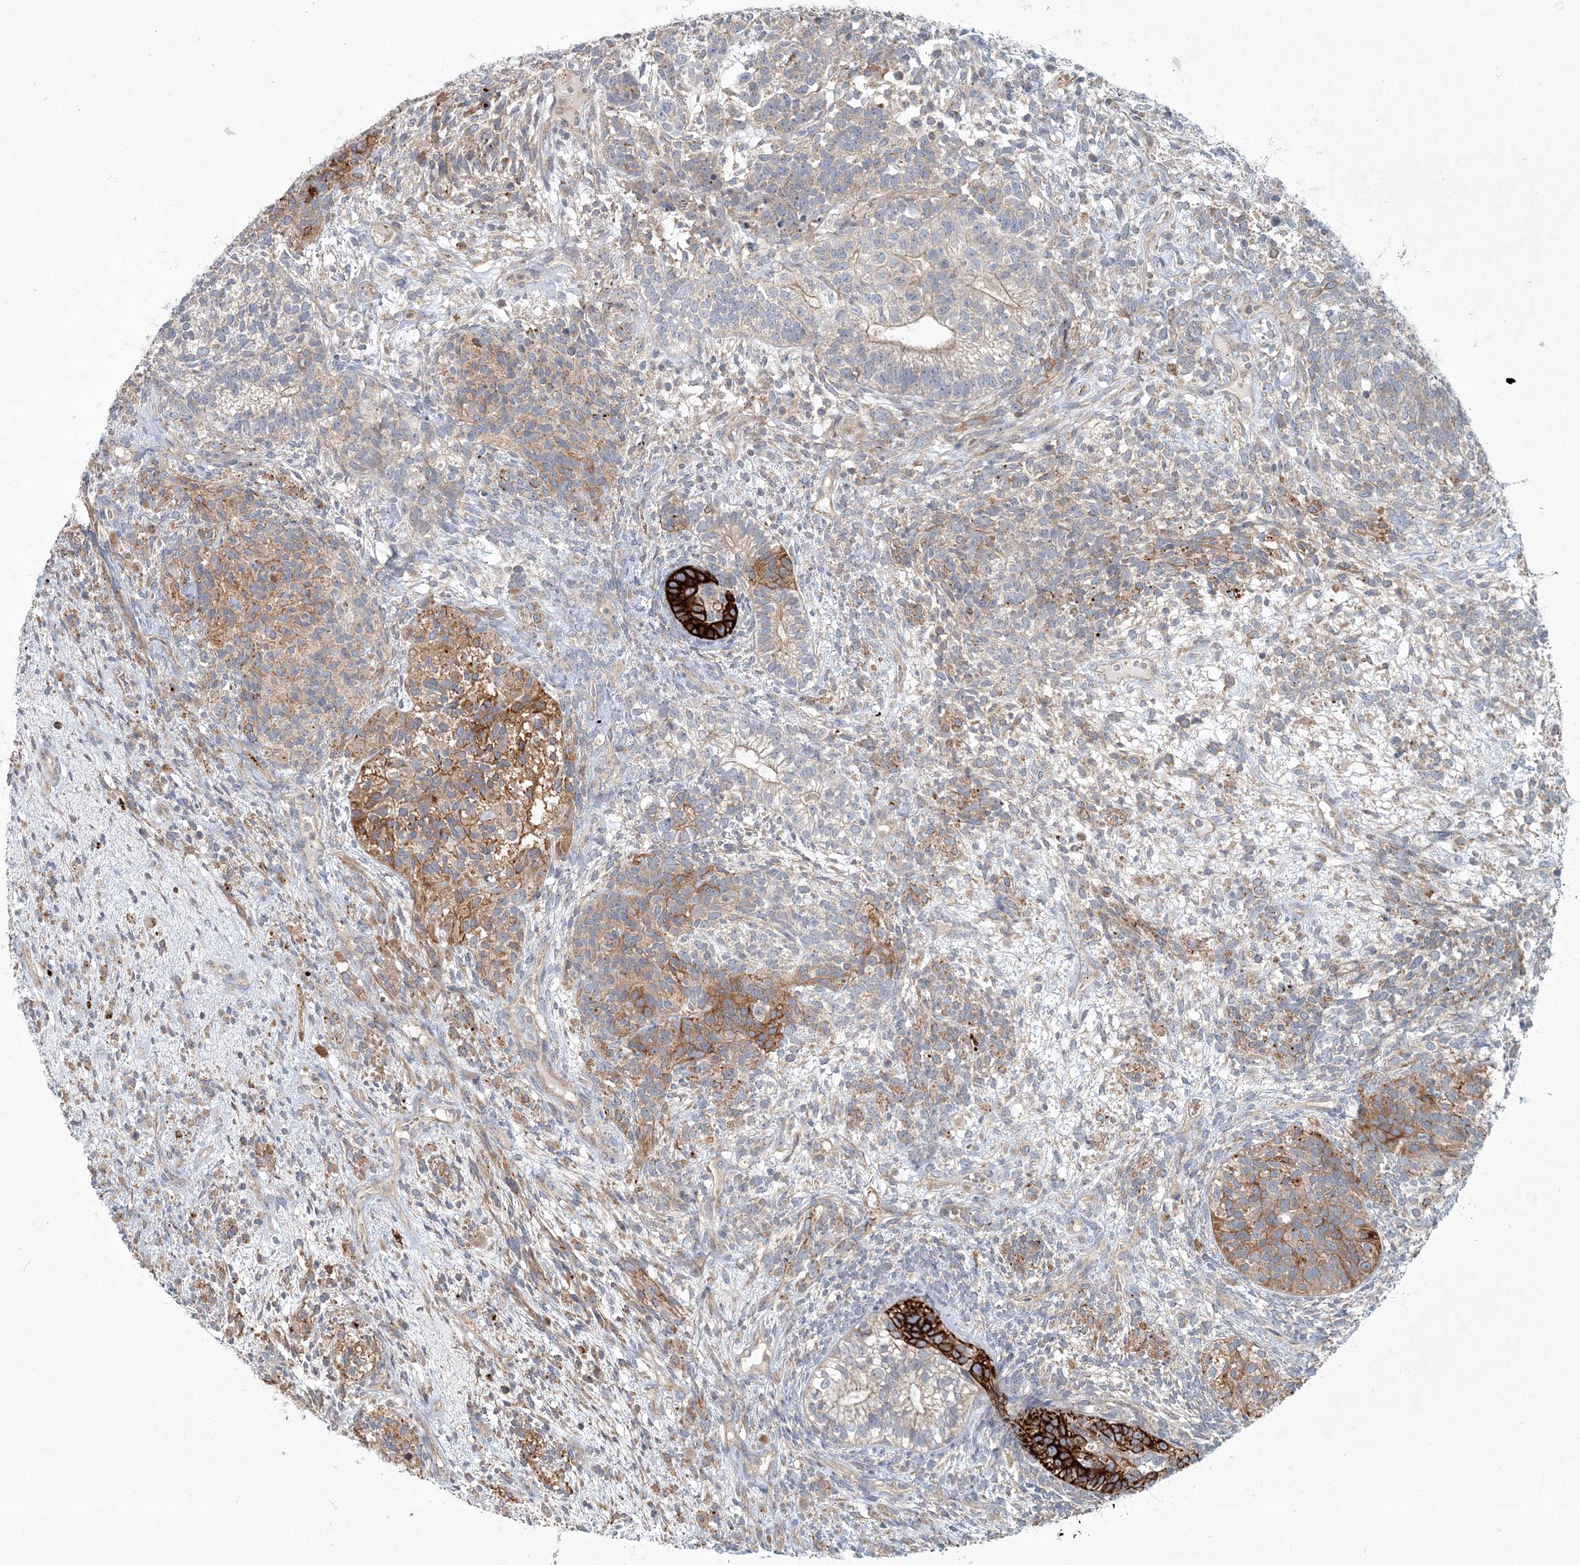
{"staining": {"intensity": "moderate", "quantity": "<25%", "location": "cytoplasmic/membranous"}, "tissue": "testis cancer", "cell_type": "Tumor cells", "image_type": "cancer", "snomed": [{"axis": "morphology", "description": "Seminoma, NOS"}, {"axis": "morphology", "description": "Carcinoma, Embryonal, NOS"}, {"axis": "topography", "description": "Testis"}], "caption": "A low amount of moderate cytoplasmic/membranous expression is appreciated in approximately <25% of tumor cells in testis embryonal carcinoma tissue. Nuclei are stained in blue.", "gene": "ARHGEF38", "patient": {"sex": "male", "age": 28}}